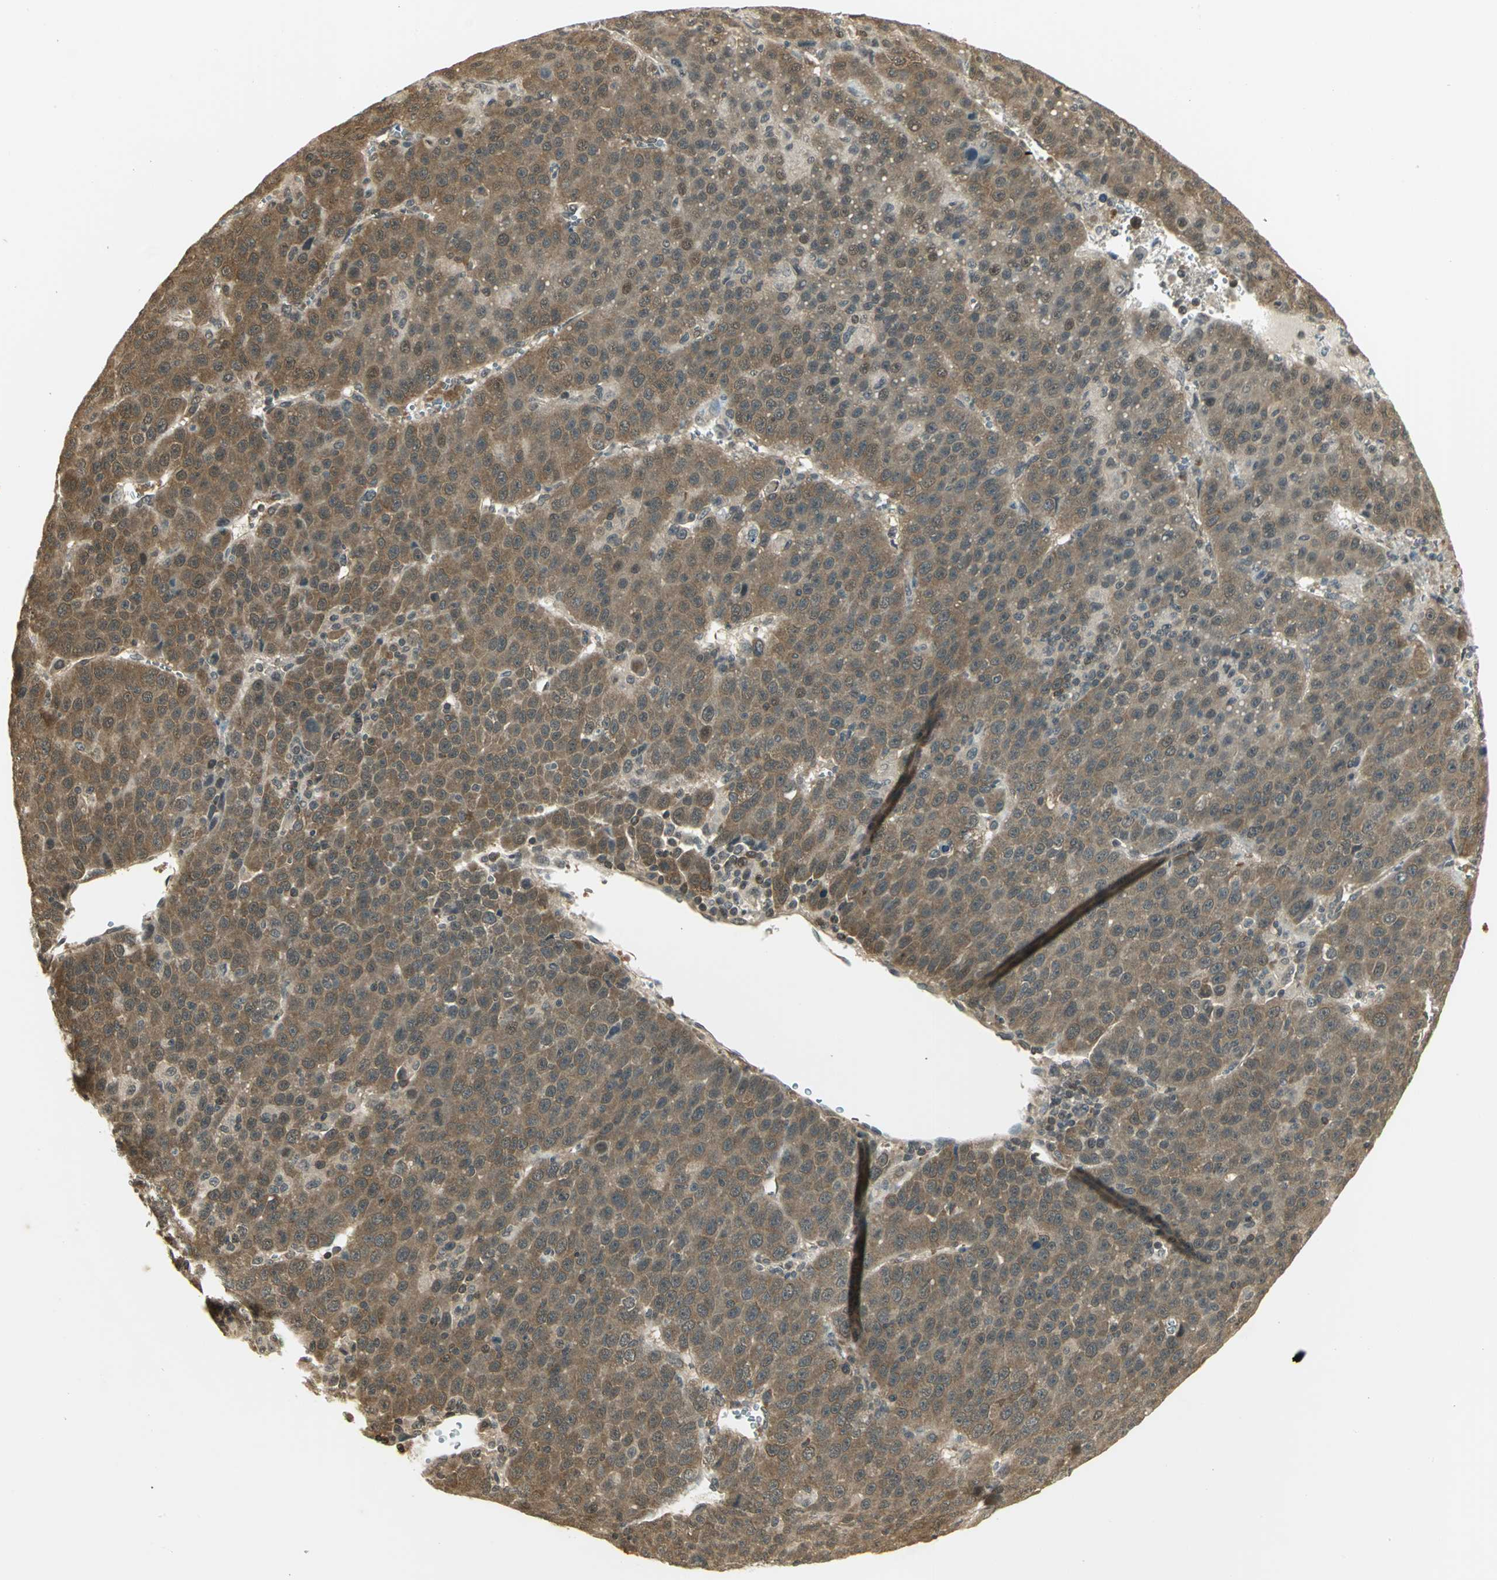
{"staining": {"intensity": "moderate", "quantity": ">75%", "location": "cytoplasmic/membranous"}, "tissue": "liver cancer", "cell_type": "Tumor cells", "image_type": "cancer", "snomed": [{"axis": "morphology", "description": "Carcinoma, Hepatocellular, NOS"}, {"axis": "topography", "description": "Liver"}], "caption": "Protein staining of hepatocellular carcinoma (liver) tissue demonstrates moderate cytoplasmic/membranous staining in about >75% of tumor cells. The staining is performed using DAB (3,3'-diaminobenzidine) brown chromogen to label protein expression. The nuclei are counter-stained blue using hematoxylin.", "gene": "CDC34", "patient": {"sex": "female", "age": 53}}